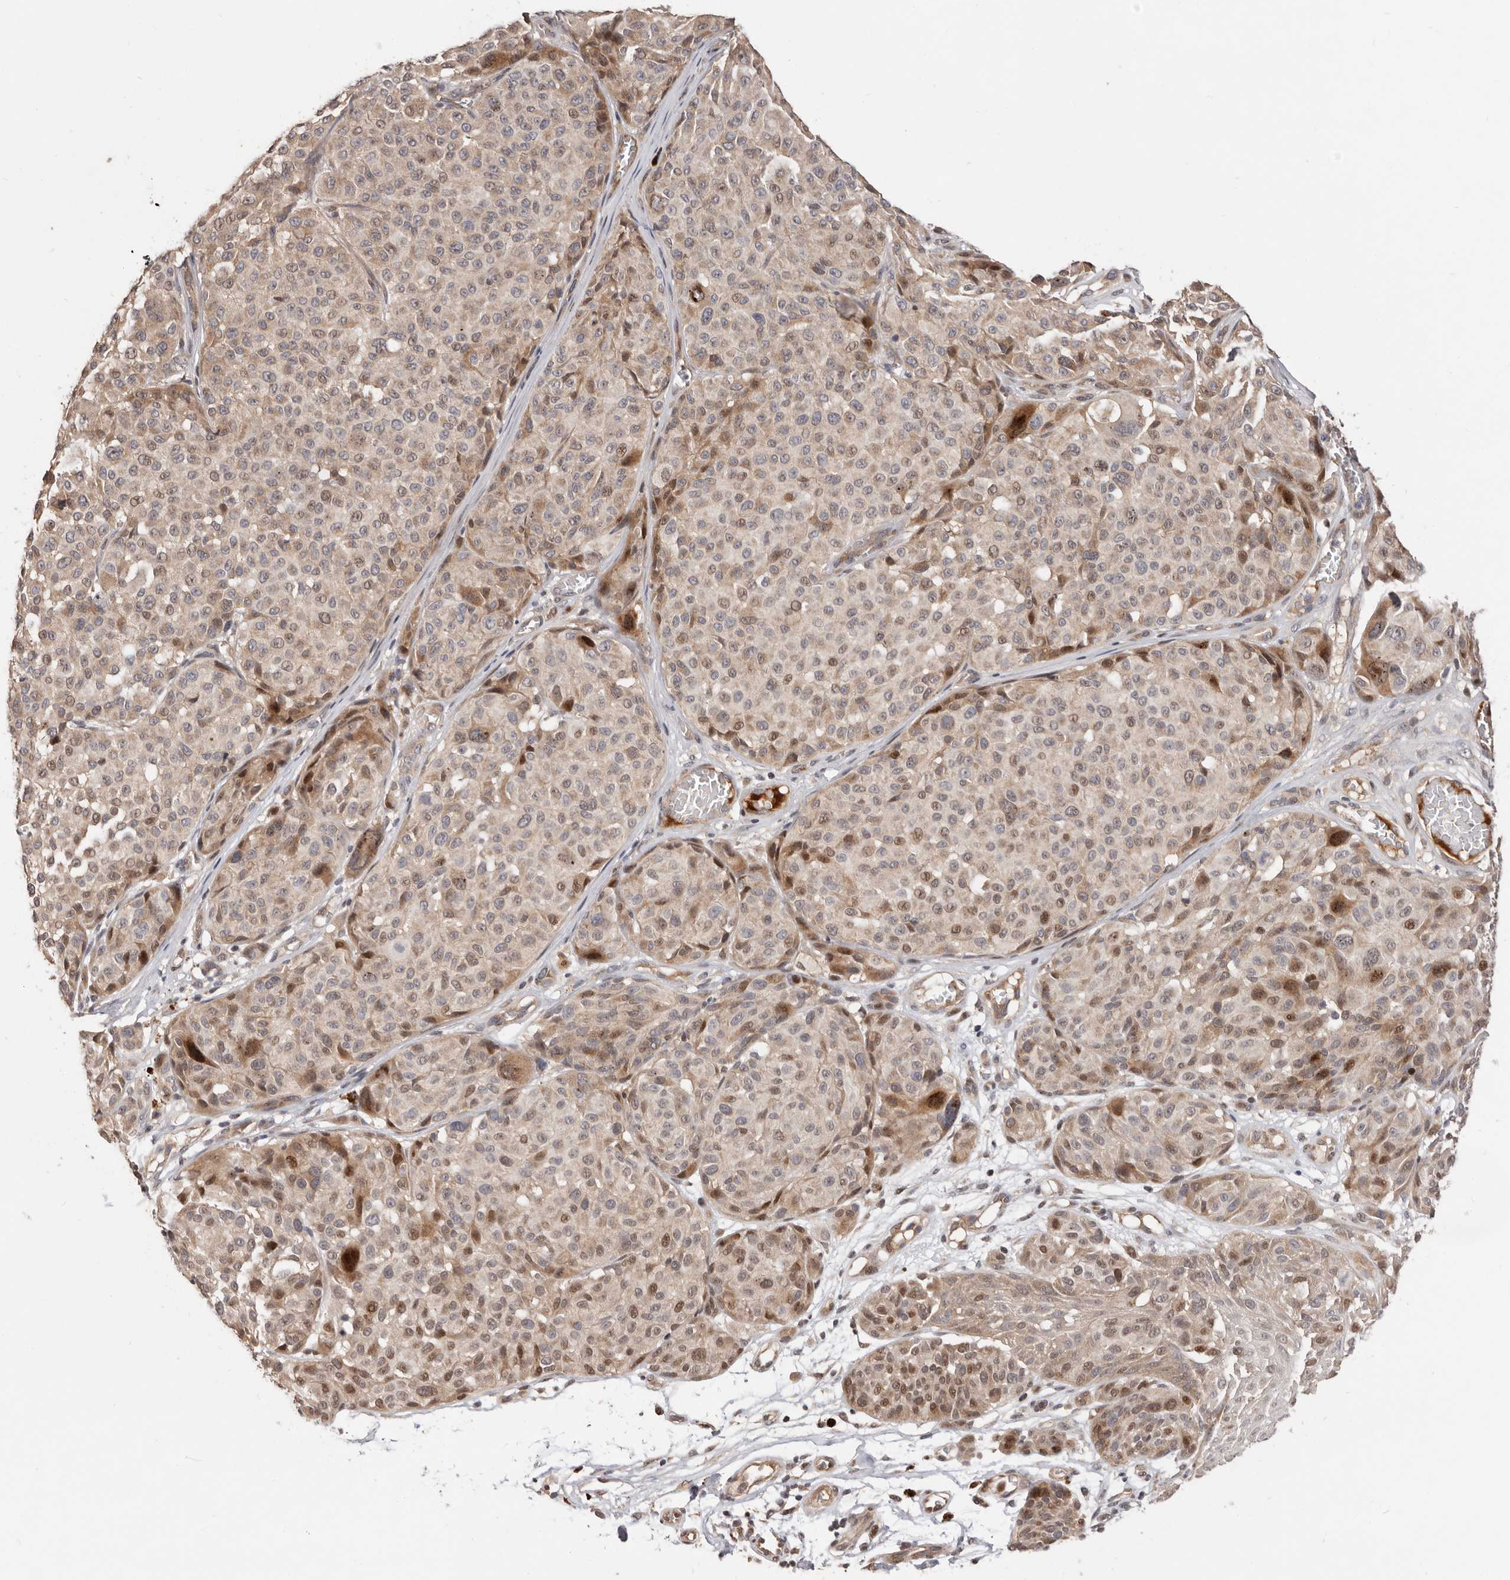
{"staining": {"intensity": "weak", "quantity": "25%-75%", "location": "cytoplasmic/membranous,nuclear"}, "tissue": "melanoma", "cell_type": "Tumor cells", "image_type": "cancer", "snomed": [{"axis": "morphology", "description": "Malignant melanoma, NOS"}, {"axis": "topography", "description": "Skin"}], "caption": "Protein expression by IHC displays weak cytoplasmic/membranous and nuclear positivity in about 25%-75% of tumor cells in melanoma.", "gene": "DOP1A", "patient": {"sex": "male", "age": 83}}